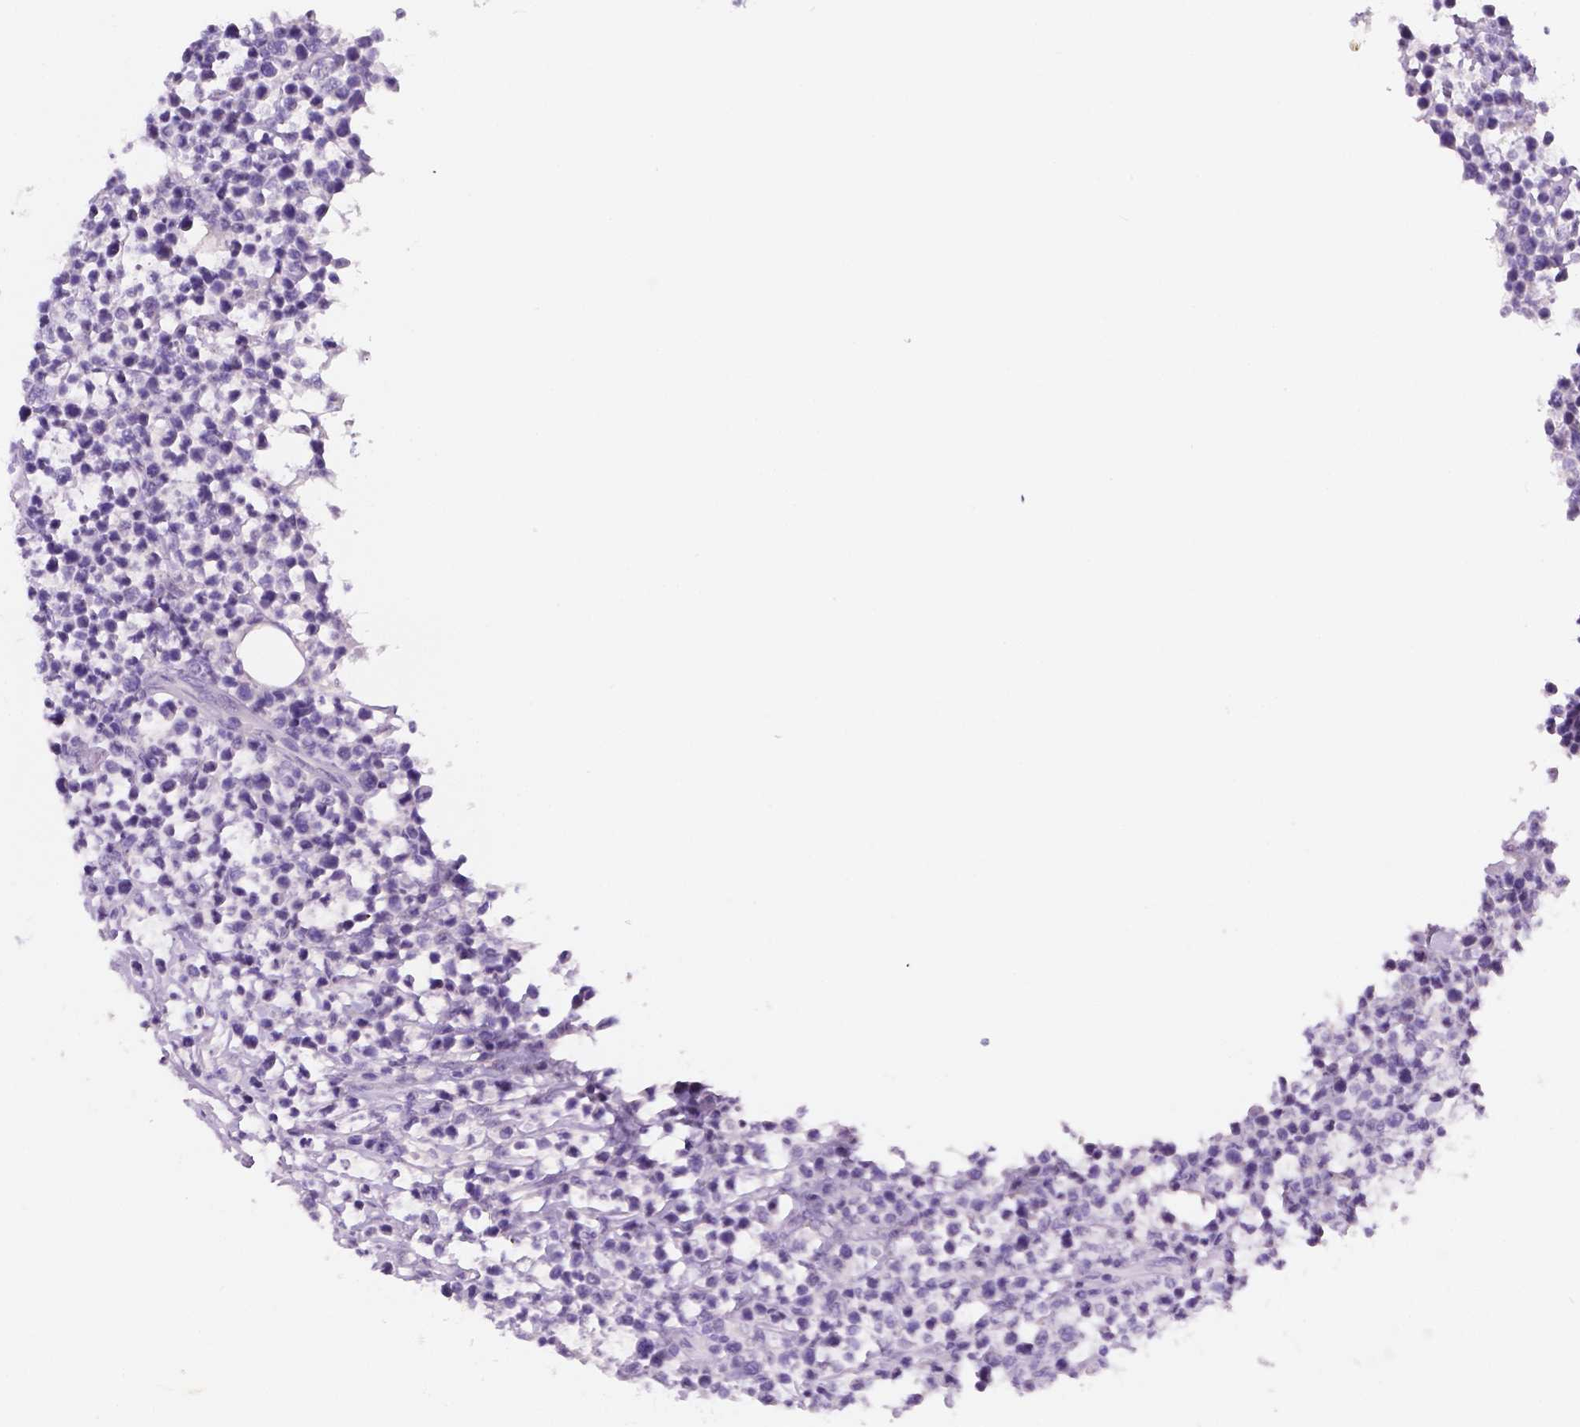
{"staining": {"intensity": "negative", "quantity": "none", "location": "none"}, "tissue": "lymphoma", "cell_type": "Tumor cells", "image_type": "cancer", "snomed": [{"axis": "morphology", "description": "Malignant lymphoma, non-Hodgkin's type, High grade"}, {"axis": "topography", "description": "Soft tissue"}], "caption": "The micrograph demonstrates no staining of tumor cells in lymphoma.", "gene": "EBLN2", "patient": {"sex": "female", "age": 56}}